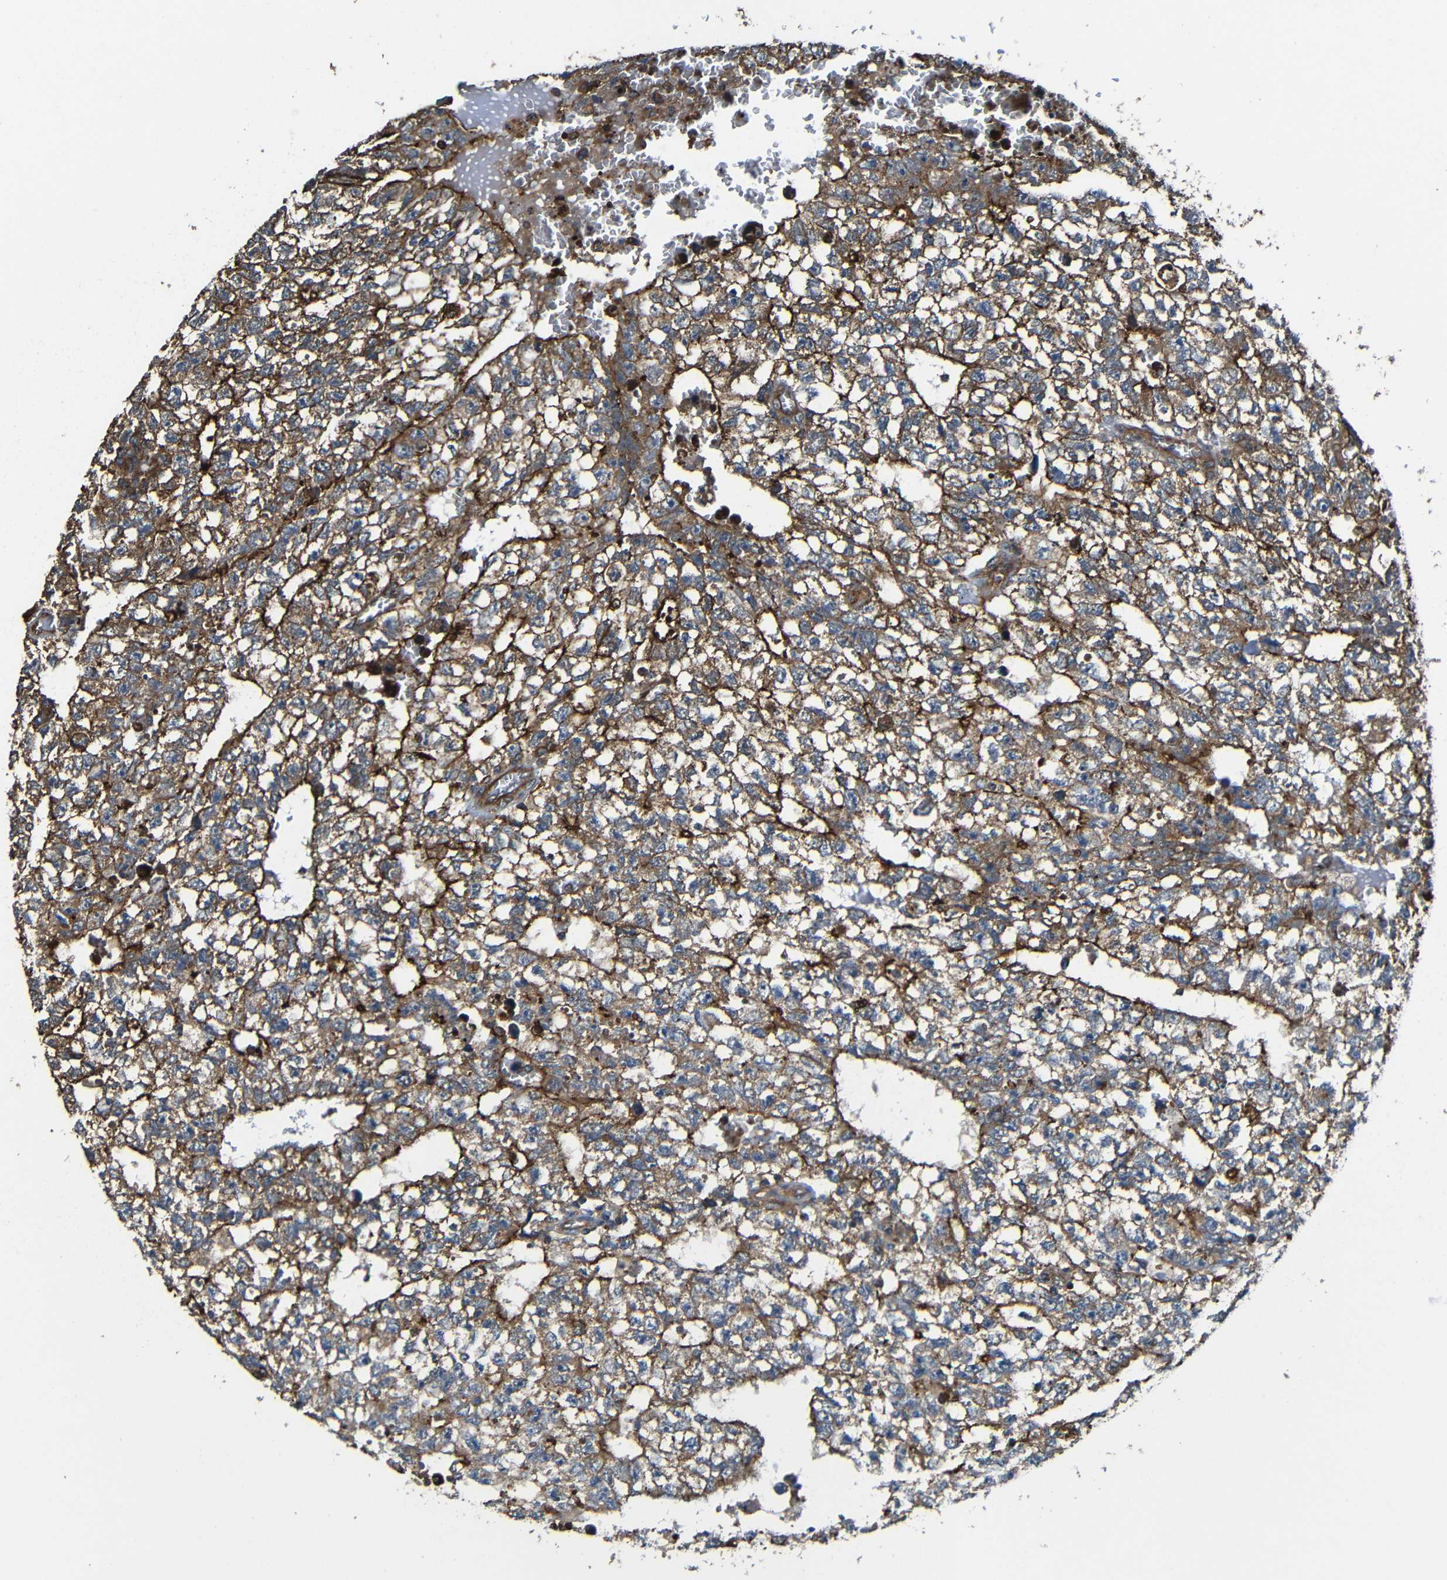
{"staining": {"intensity": "moderate", "quantity": ">75%", "location": "cytoplasmic/membranous"}, "tissue": "testis cancer", "cell_type": "Tumor cells", "image_type": "cancer", "snomed": [{"axis": "morphology", "description": "Seminoma, NOS"}, {"axis": "morphology", "description": "Carcinoma, Embryonal, NOS"}, {"axis": "topography", "description": "Testis"}], "caption": "The micrograph reveals immunohistochemical staining of embryonal carcinoma (testis). There is moderate cytoplasmic/membranous positivity is seen in approximately >75% of tumor cells.", "gene": "PTCH1", "patient": {"sex": "male", "age": 38}}